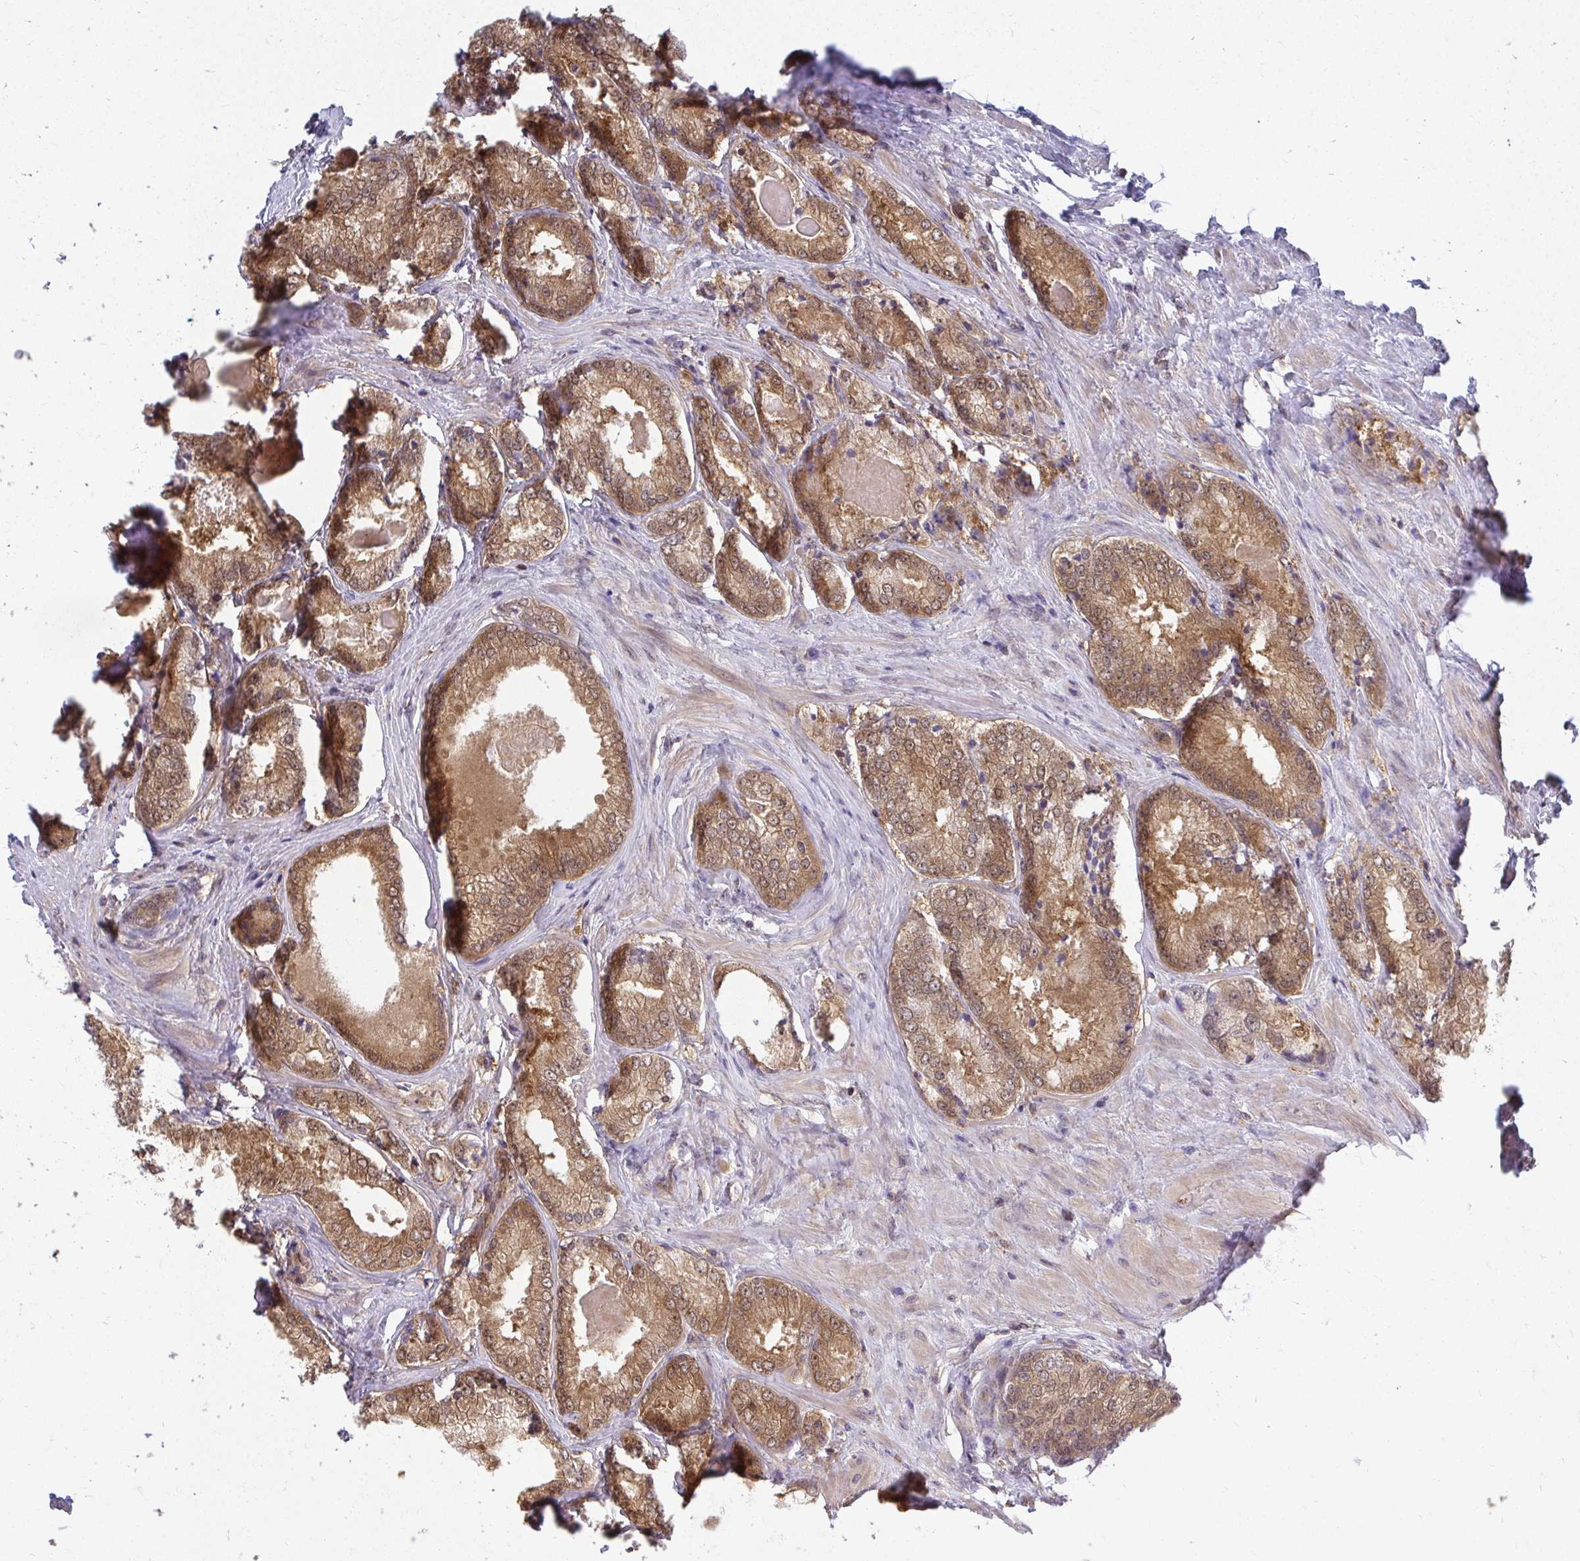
{"staining": {"intensity": "moderate", "quantity": ">75%", "location": "cytoplasmic/membranous"}, "tissue": "prostate cancer", "cell_type": "Tumor cells", "image_type": "cancer", "snomed": [{"axis": "morphology", "description": "Adenocarcinoma, NOS"}, {"axis": "morphology", "description": "Adenocarcinoma, Low grade"}, {"axis": "topography", "description": "Prostate"}], "caption": "Prostate cancer (adenocarcinoma (low-grade)) tissue reveals moderate cytoplasmic/membranous expression in approximately >75% of tumor cells", "gene": "HDHD2", "patient": {"sex": "male", "age": 68}}